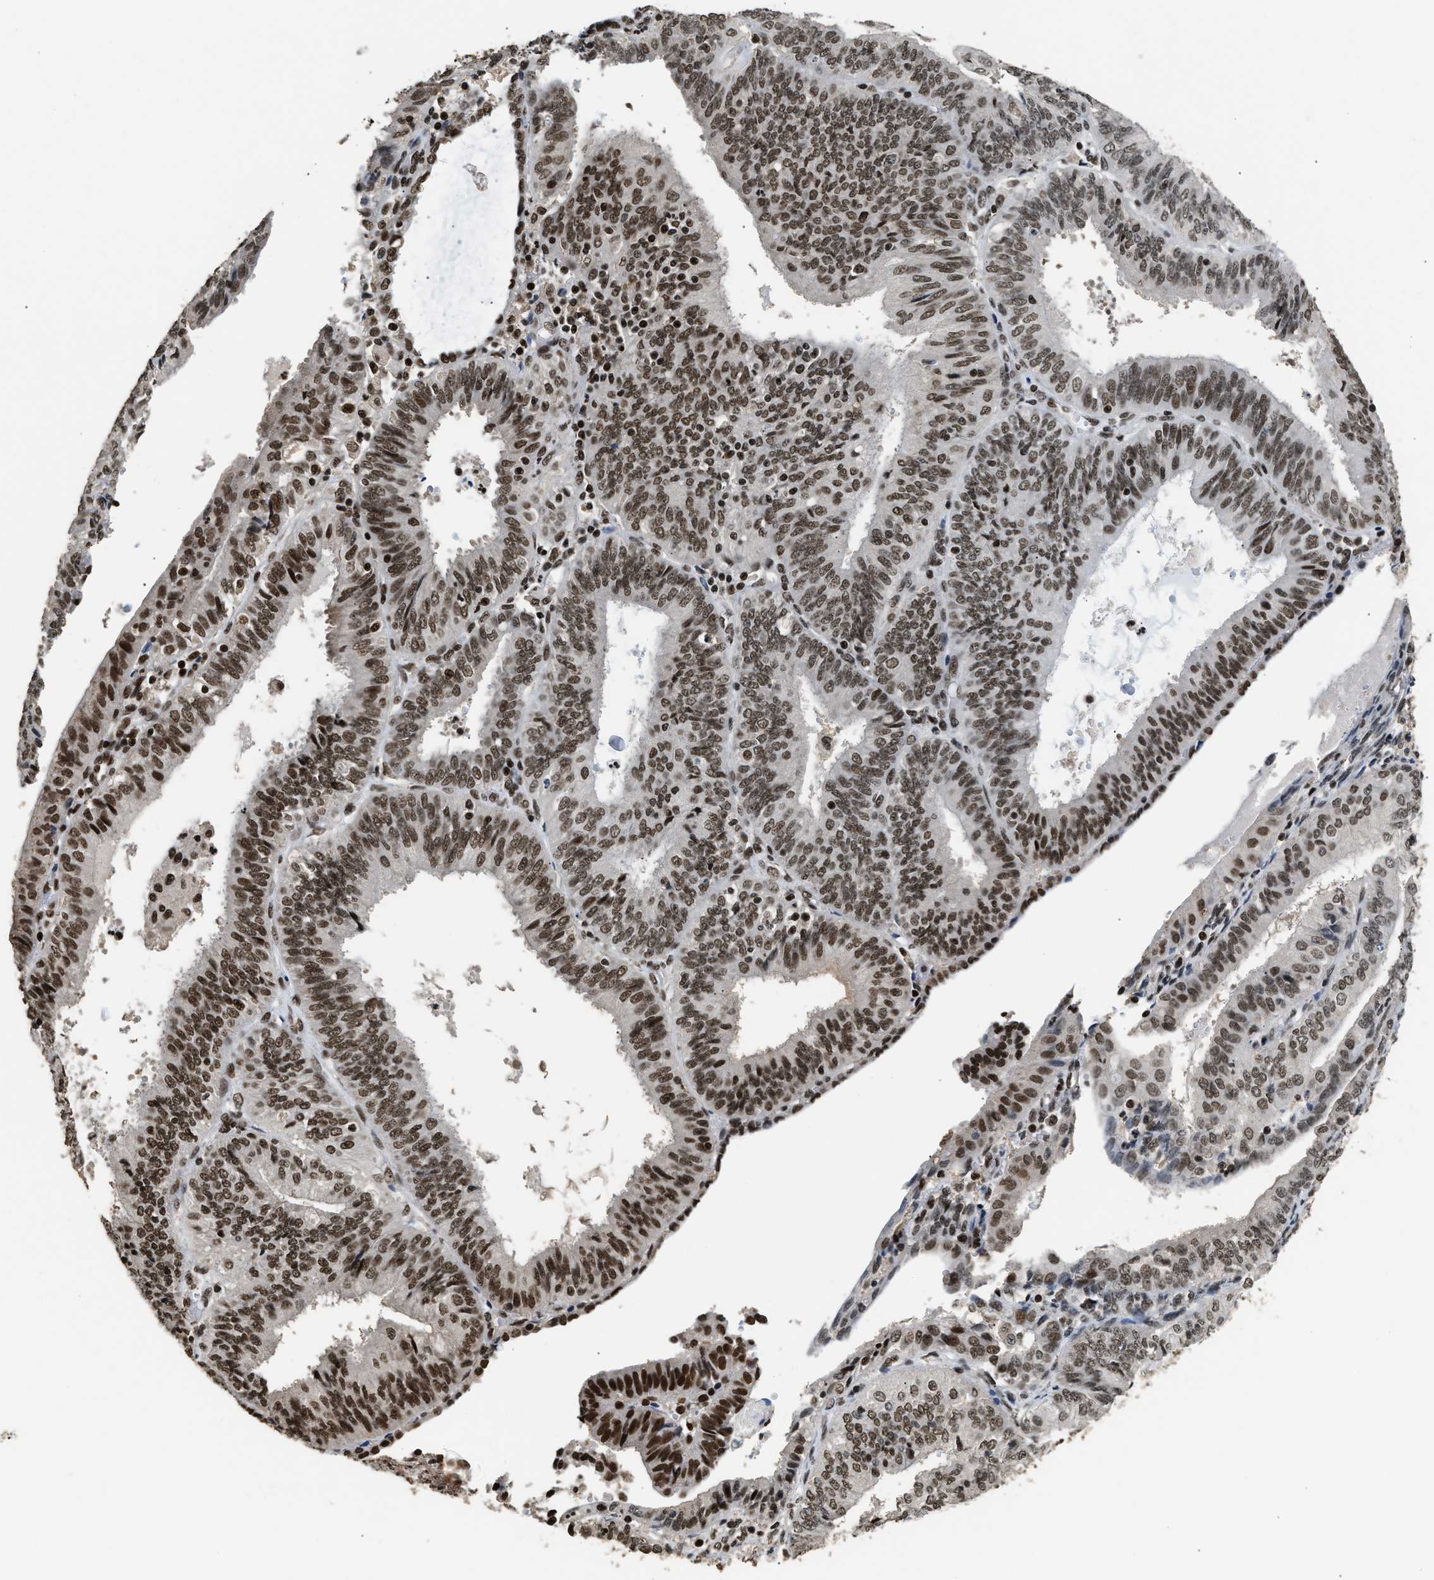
{"staining": {"intensity": "moderate", "quantity": ">75%", "location": "nuclear"}, "tissue": "endometrial cancer", "cell_type": "Tumor cells", "image_type": "cancer", "snomed": [{"axis": "morphology", "description": "Adenocarcinoma, NOS"}, {"axis": "topography", "description": "Endometrium"}], "caption": "DAB immunohistochemical staining of endometrial cancer demonstrates moderate nuclear protein staining in about >75% of tumor cells. The staining was performed using DAB (3,3'-diaminobenzidine) to visualize the protein expression in brown, while the nuclei were stained in blue with hematoxylin (Magnification: 20x).", "gene": "RAD21", "patient": {"sex": "female", "age": 58}}